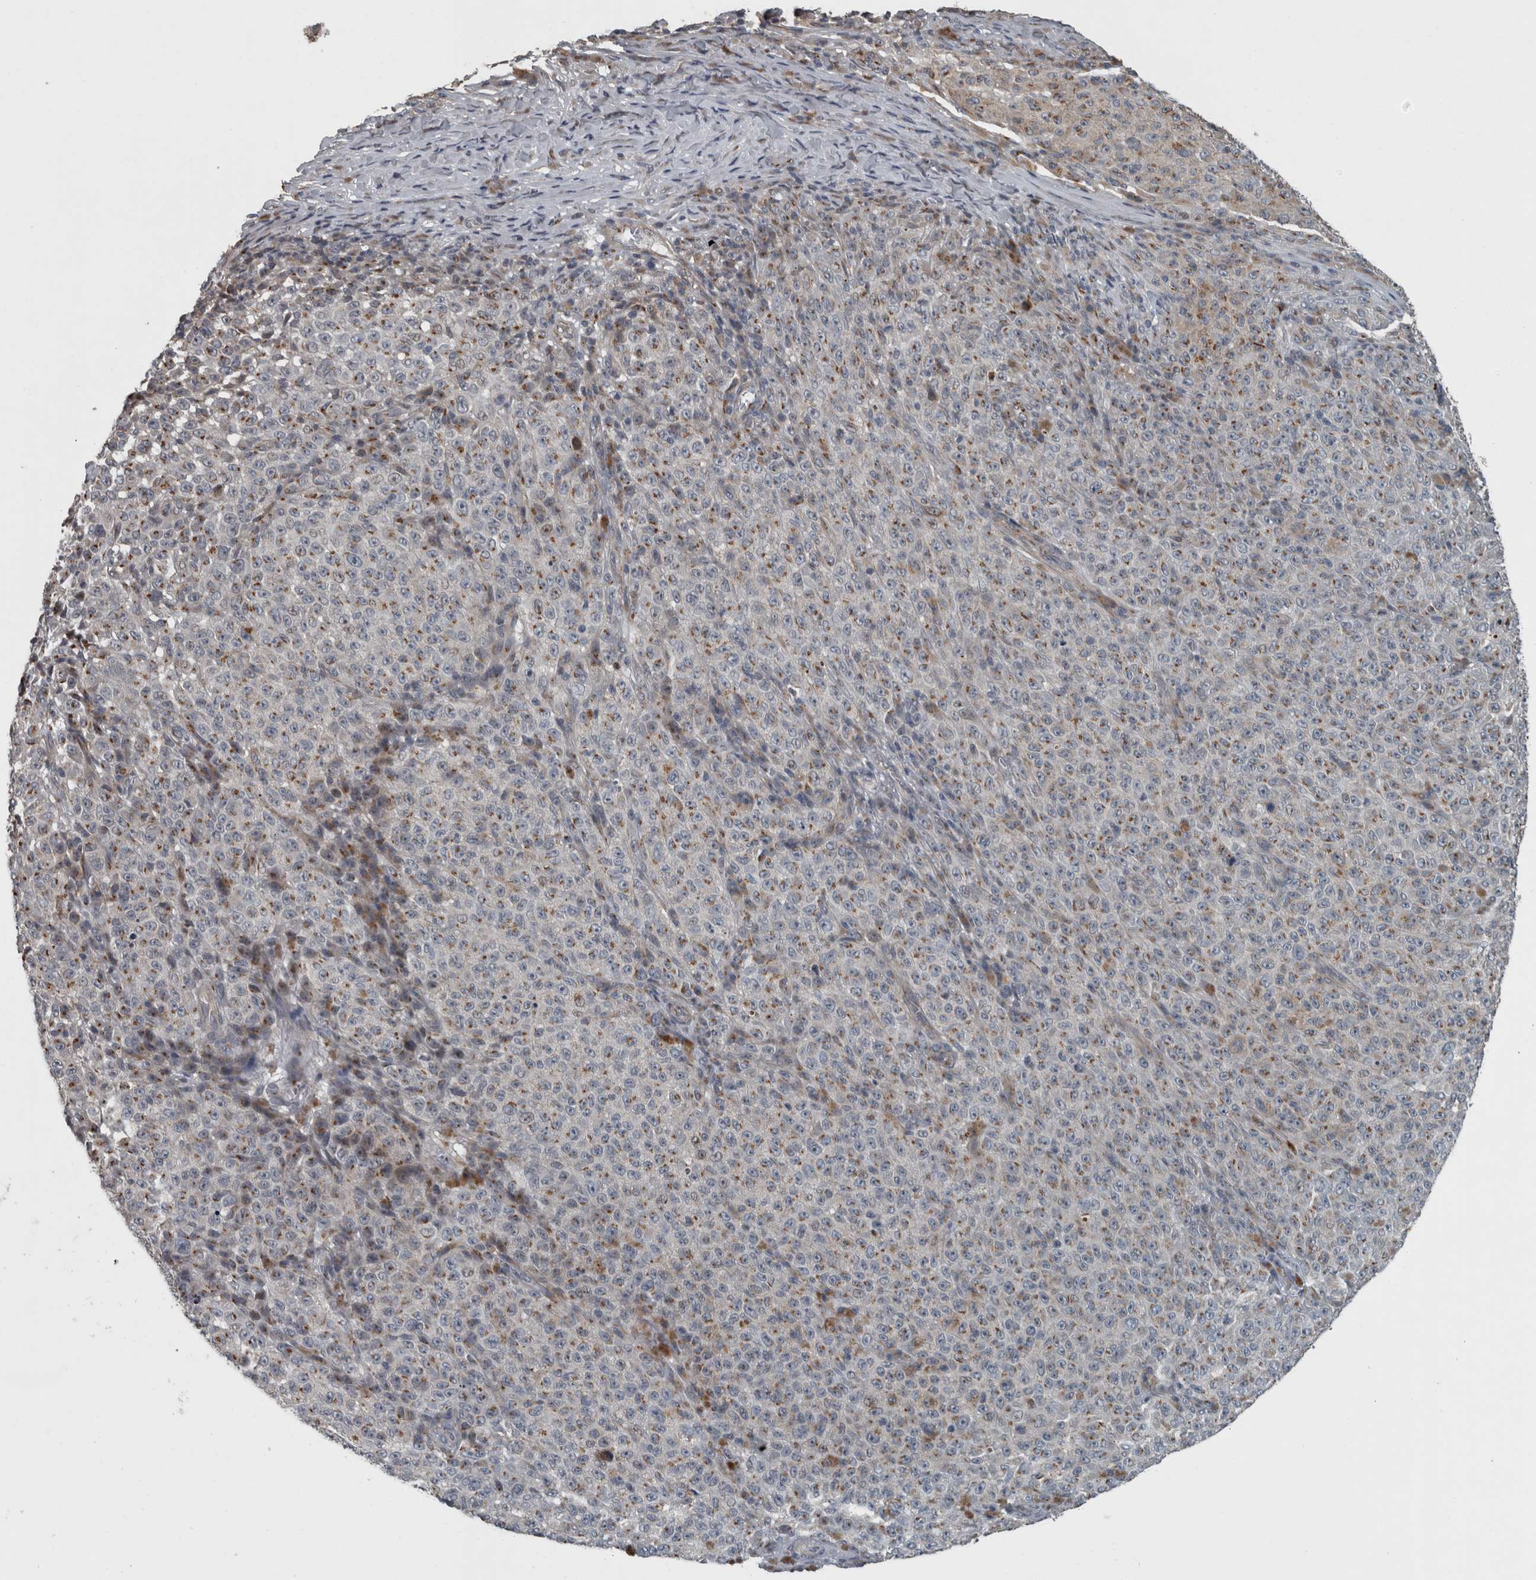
{"staining": {"intensity": "moderate", "quantity": "25%-75%", "location": "cytoplasmic/membranous"}, "tissue": "melanoma", "cell_type": "Tumor cells", "image_type": "cancer", "snomed": [{"axis": "morphology", "description": "Malignant melanoma, NOS"}, {"axis": "topography", "description": "Skin"}], "caption": "Protein analysis of malignant melanoma tissue shows moderate cytoplasmic/membranous positivity in about 25%-75% of tumor cells.", "gene": "ZNF345", "patient": {"sex": "female", "age": 82}}